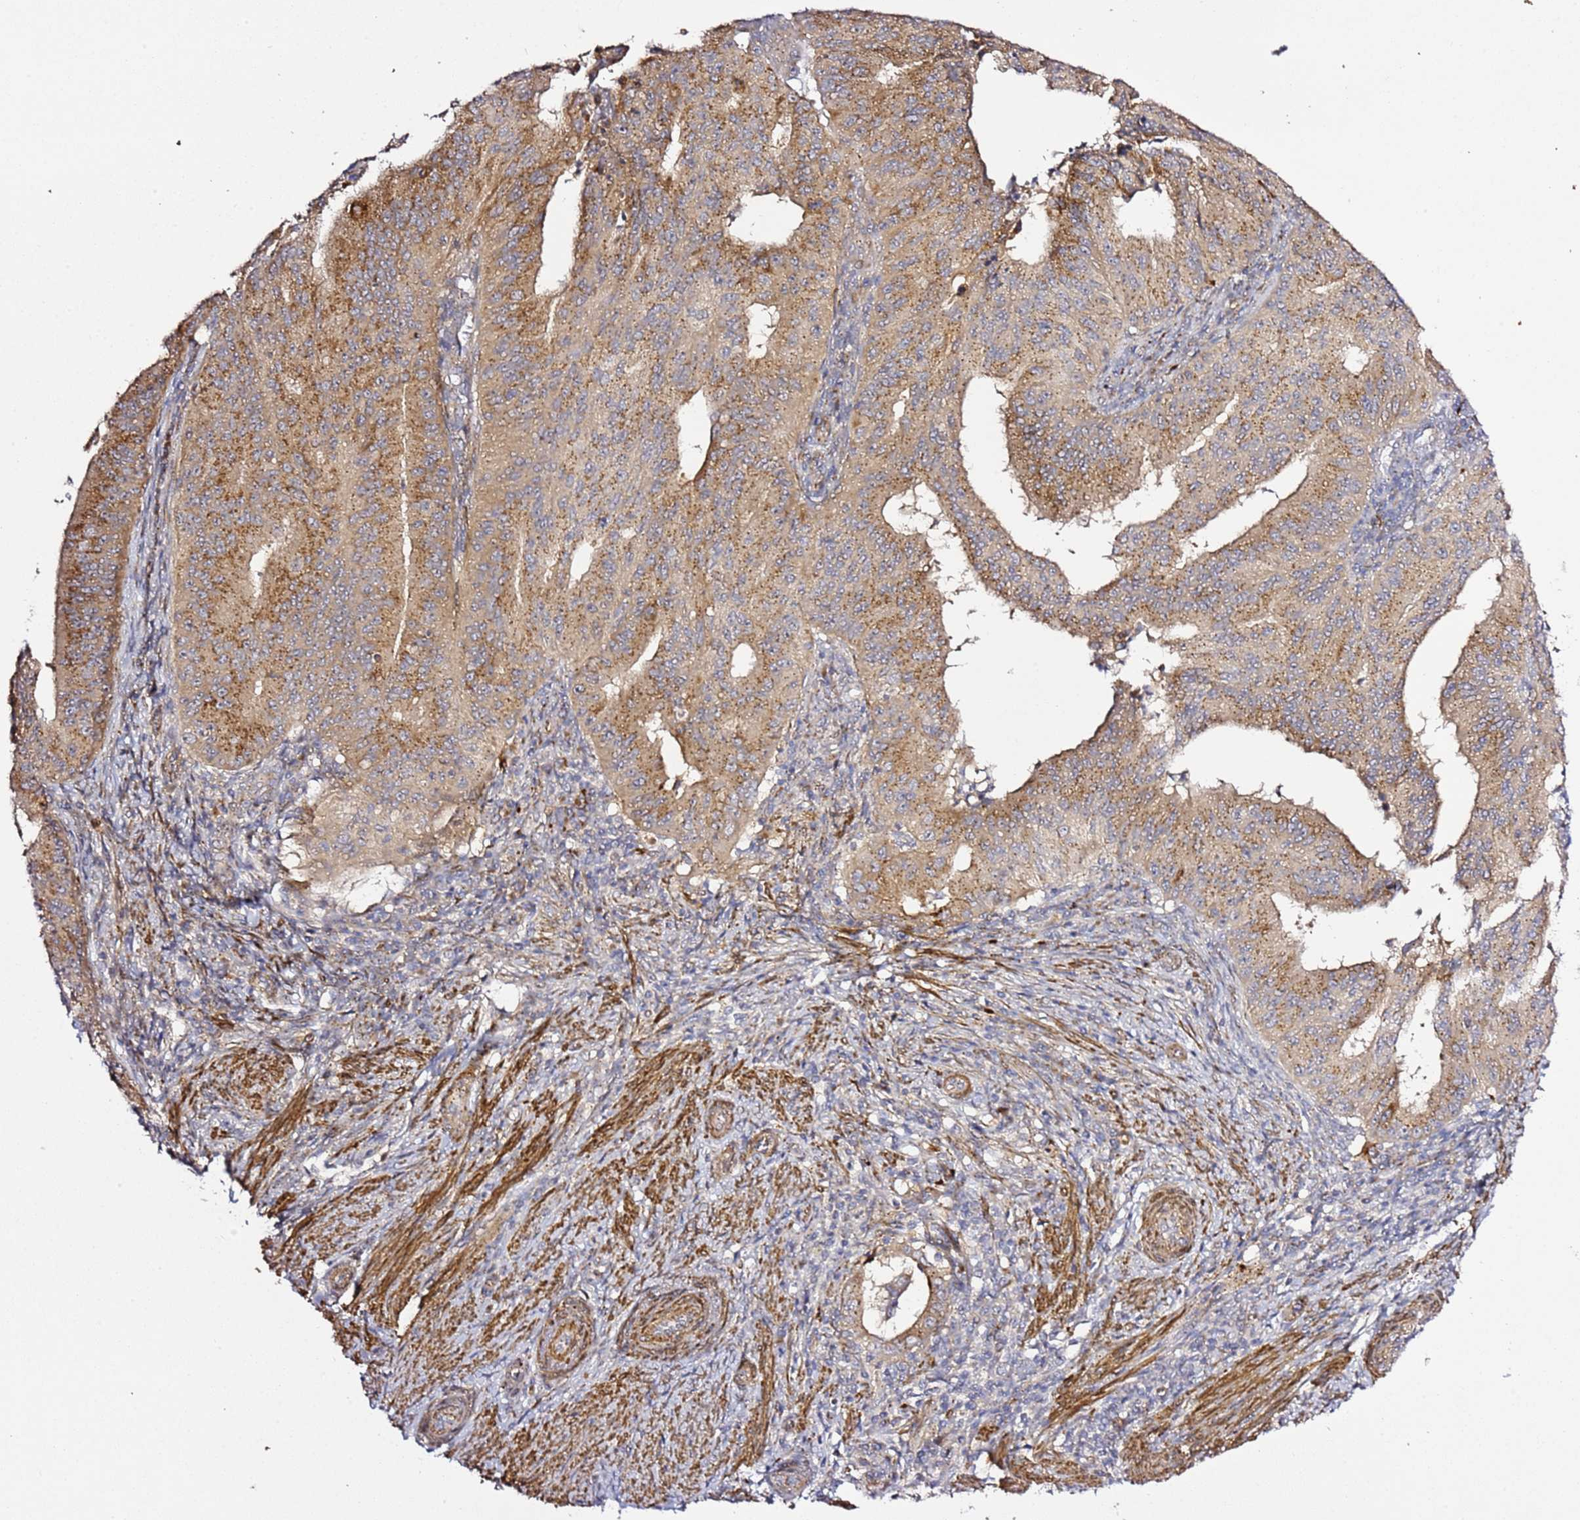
{"staining": {"intensity": "moderate", "quantity": ">75%", "location": "cytoplasmic/membranous"}, "tissue": "endometrial cancer", "cell_type": "Tumor cells", "image_type": "cancer", "snomed": [{"axis": "morphology", "description": "Adenocarcinoma, NOS"}, {"axis": "topography", "description": "Endometrium"}], "caption": "DAB (3,3'-diaminobenzidine) immunohistochemical staining of adenocarcinoma (endometrial) demonstrates moderate cytoplasmic/membranous protein staining in approximately >75% of tumor cells. The protein is shown in brown color, while the nuclei are stained blue.", "gene": "PVRIG", "patient": {"sex": "female", "age": 50}}